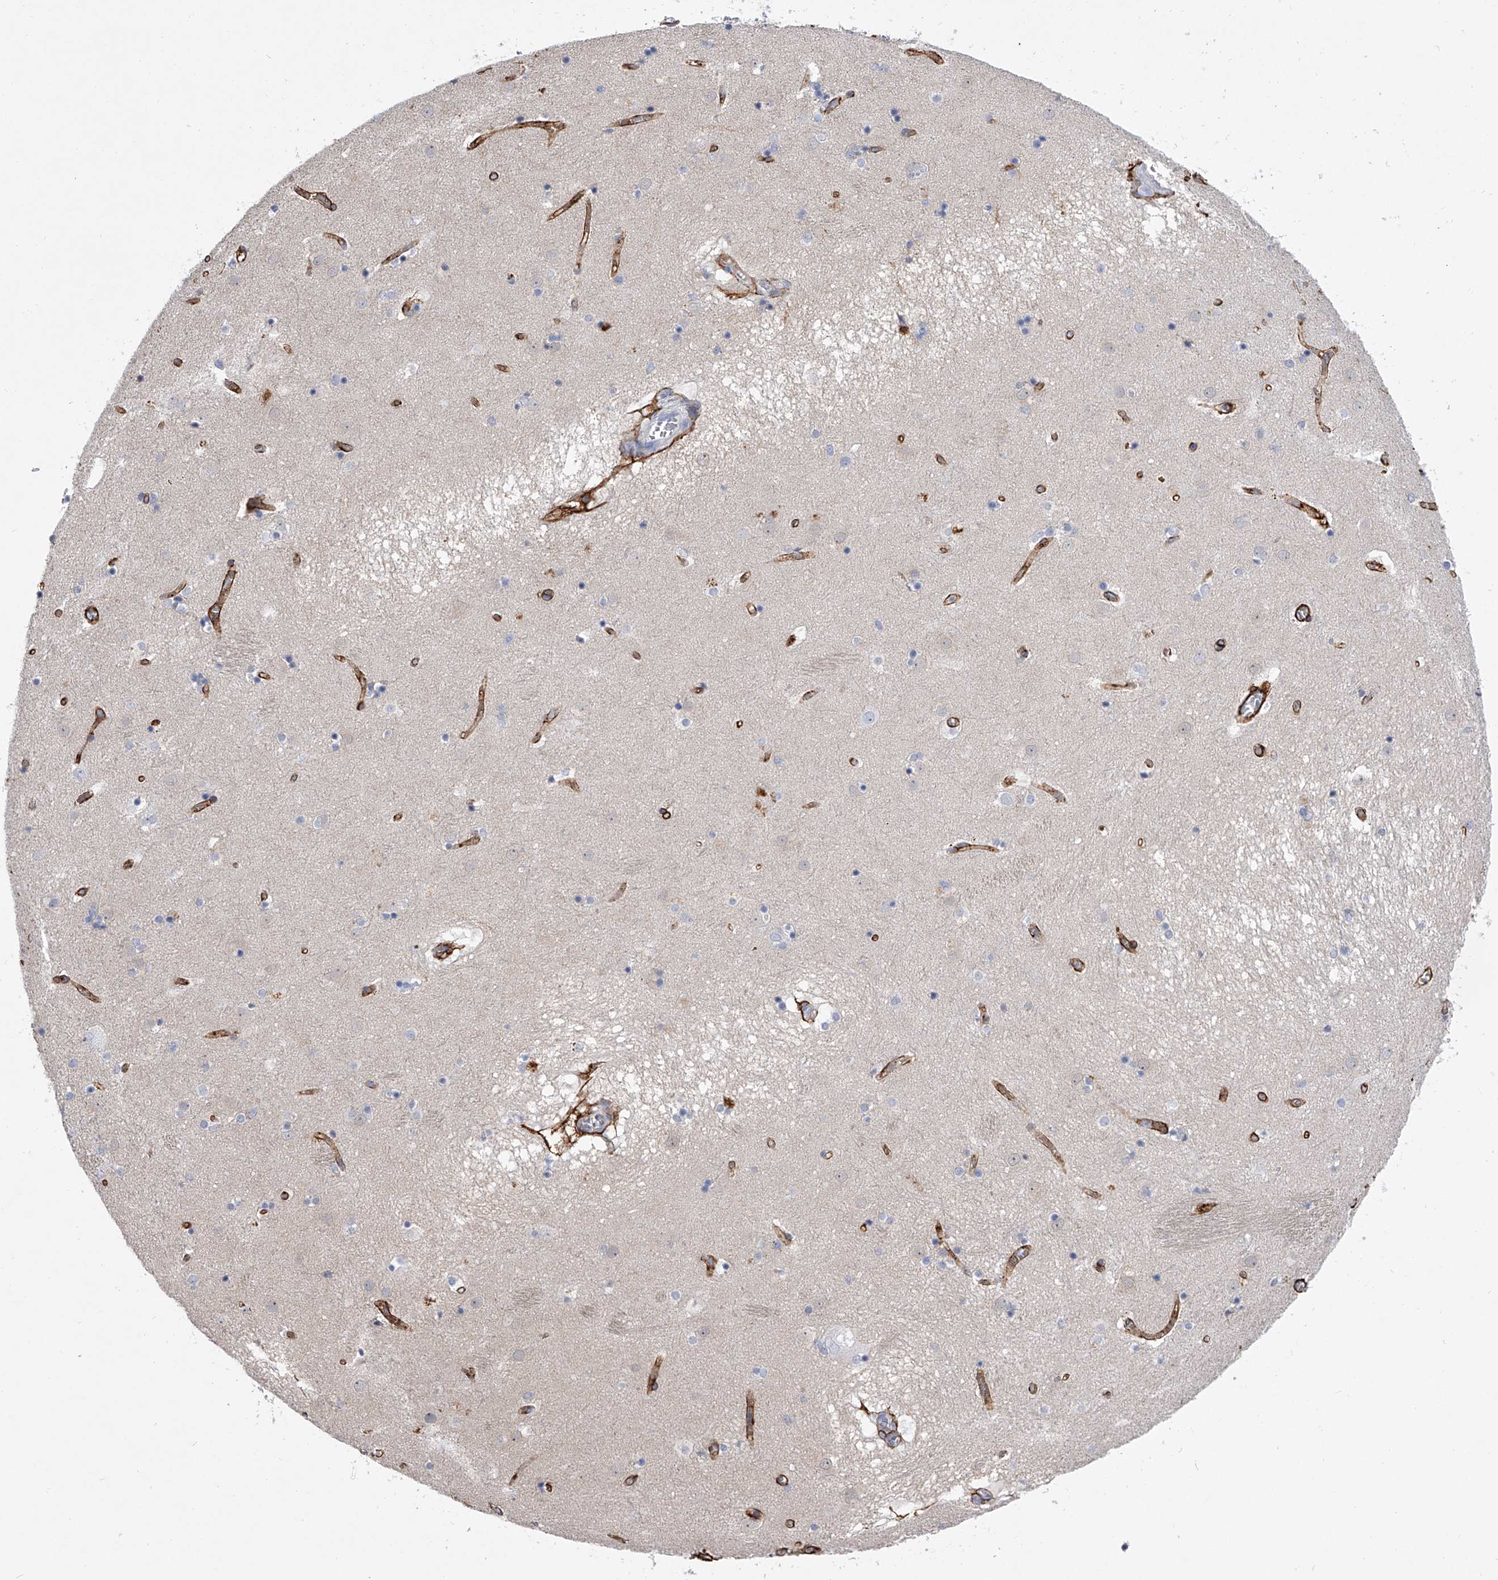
{"staining": {"intensity": "negative", "quantity": "none", "location": "none"}, "tissue": "caudate", "cell_type": "Glial cells", "image_type": "normal", "snomed": [{"axis": "morphology", "description": "Normal tissue, NOS"}, {"axis": "topography", "description": "Lateral ventricle wall"}], "caption": "IHC image of benign caudate stained for a protein (brown), which reveals no expression in glial cells. (Stains: DAB immunohistochemistry (IHC) with hematoxylin counter stain, Microscopy: brightfield microscopy at high magnification).", "gene": "ALG14", "patient": {"sex": "male", "age": 70}}